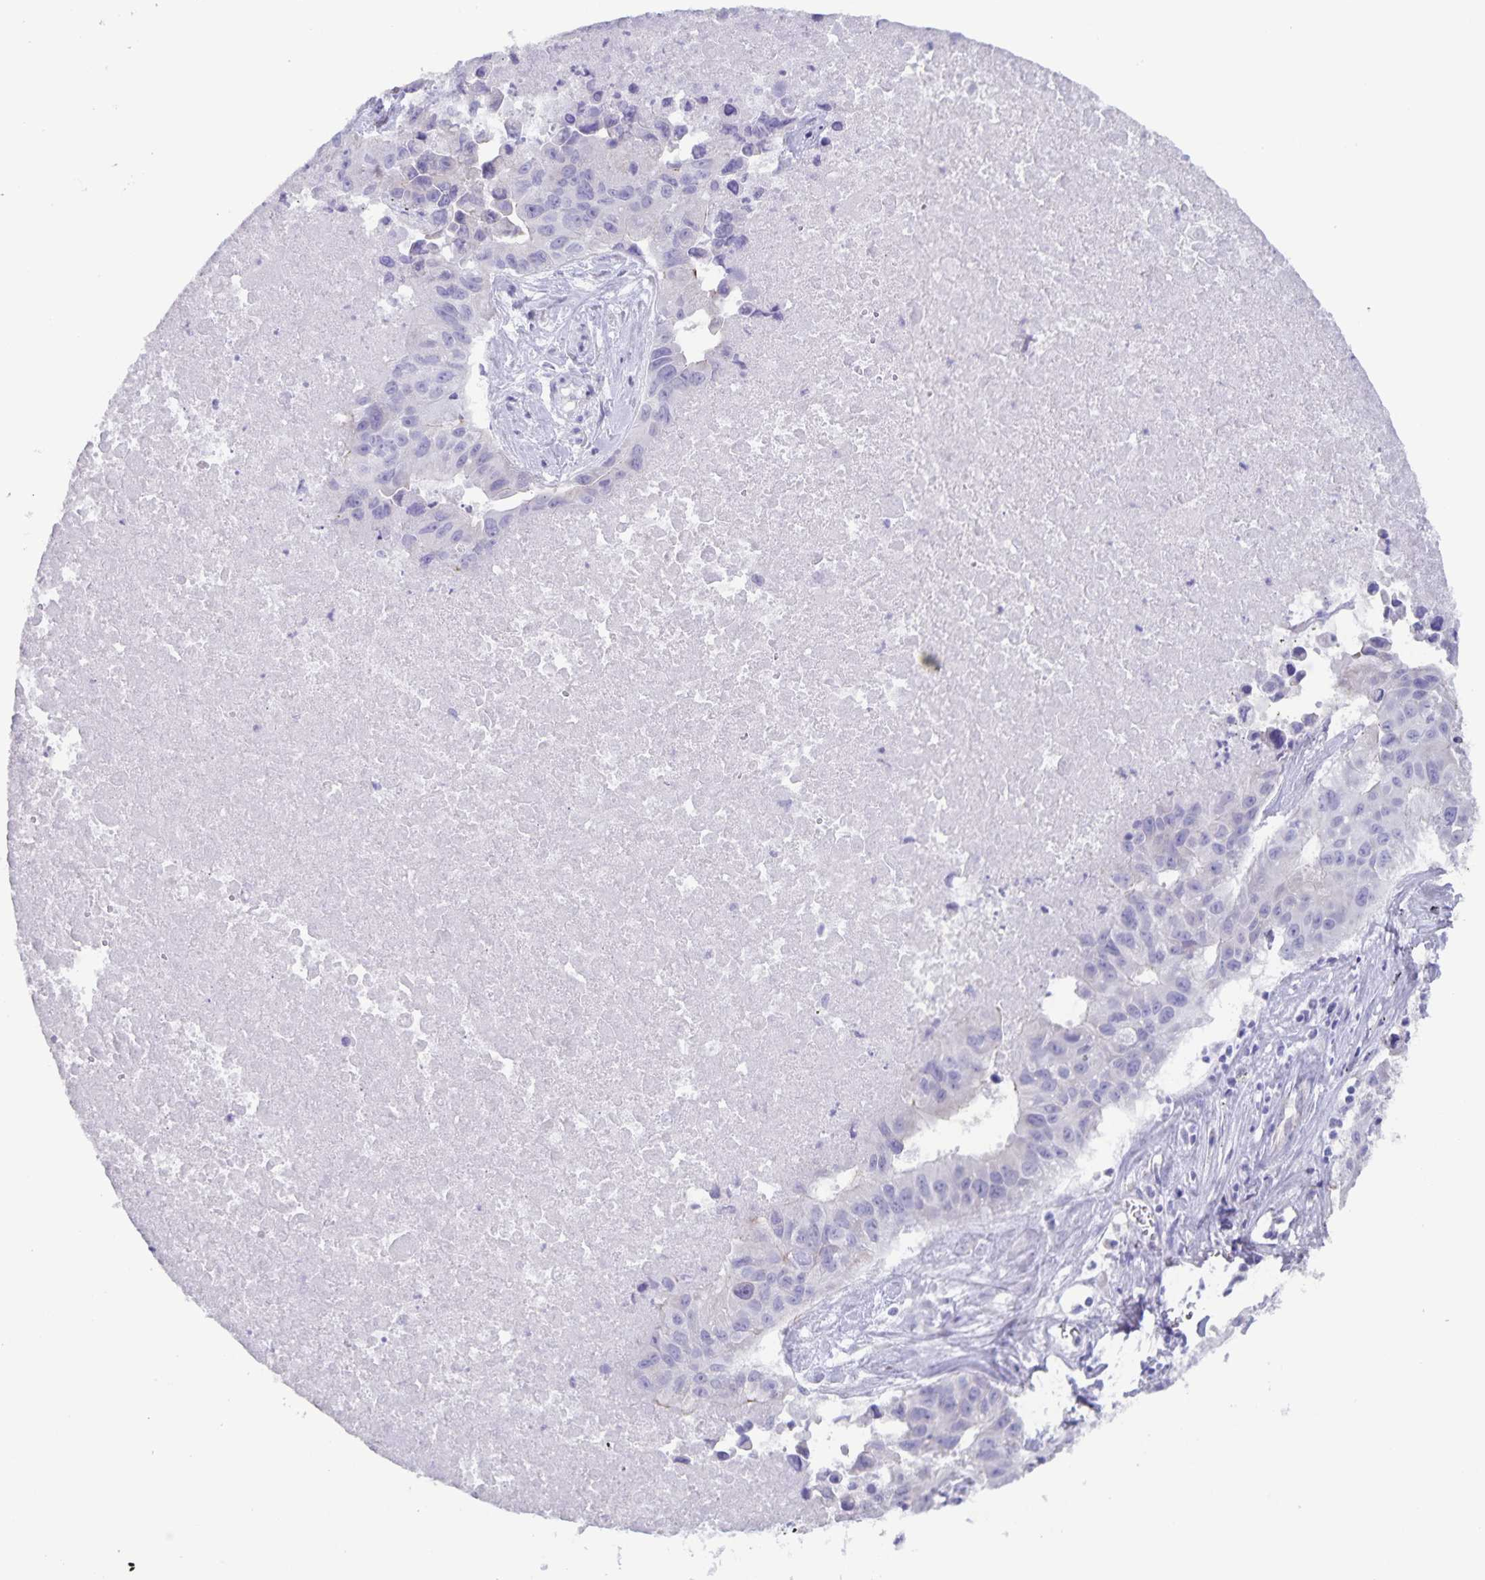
{"staining": {"intensity": "negative", "quantity": "none", "location": "none"}, "tissue": "lung cancer", "cell_type": "Tumor cells", "image_type": "cancer", "snomed": [{"axis": "morphology", "description": "Adenocarcinoma, NOS"}, {"axis": "topography", "description": "Lymph node"}, {"axis": "topography", "description": "Lung"}], "caption": "The photomicrograph shows no staining of tumor cells in lung cancer.", "gene": "AQP4", "patient": {"sex": "male", "age": 64}}